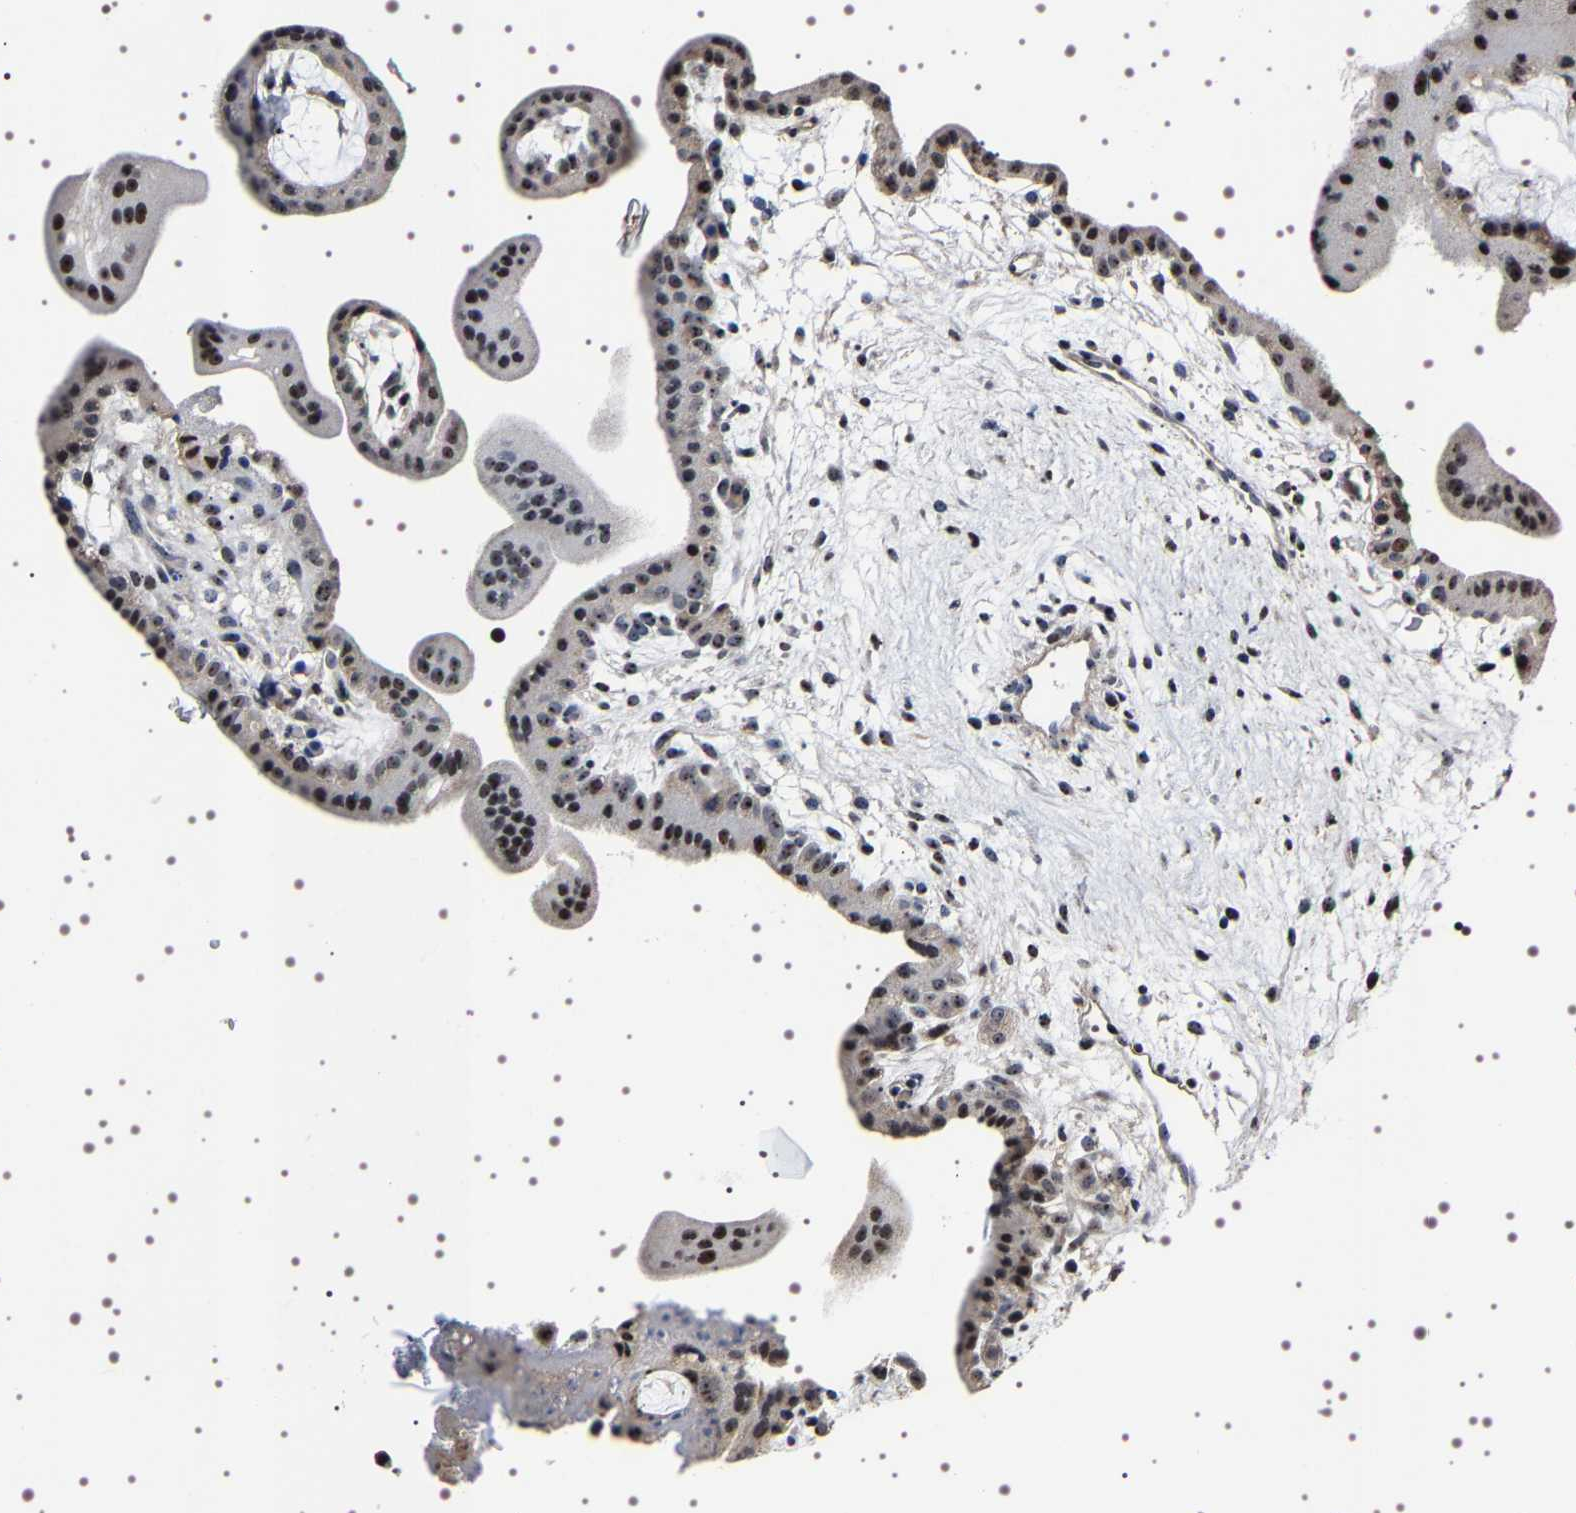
{"staining": {"intensity": "strong", "quantity": "25%-75%", "location": "nuclear"}, "tissue": "placenta", "cell_type": "Trophoblastic cells", "image_type": "normal", "snomed": [{"axis": "morphology", "description": "Normal tissue, NOS"}, {"axis": "topography", "description": "Placenta"}], "caption": "Brown immunohistochemical staining in benign human placenta shows strong nuclear staining in about 25%-75% of trophoblastic cells.", "gene": "GNL3", "patient": {"sex": "female", "age": 35}}